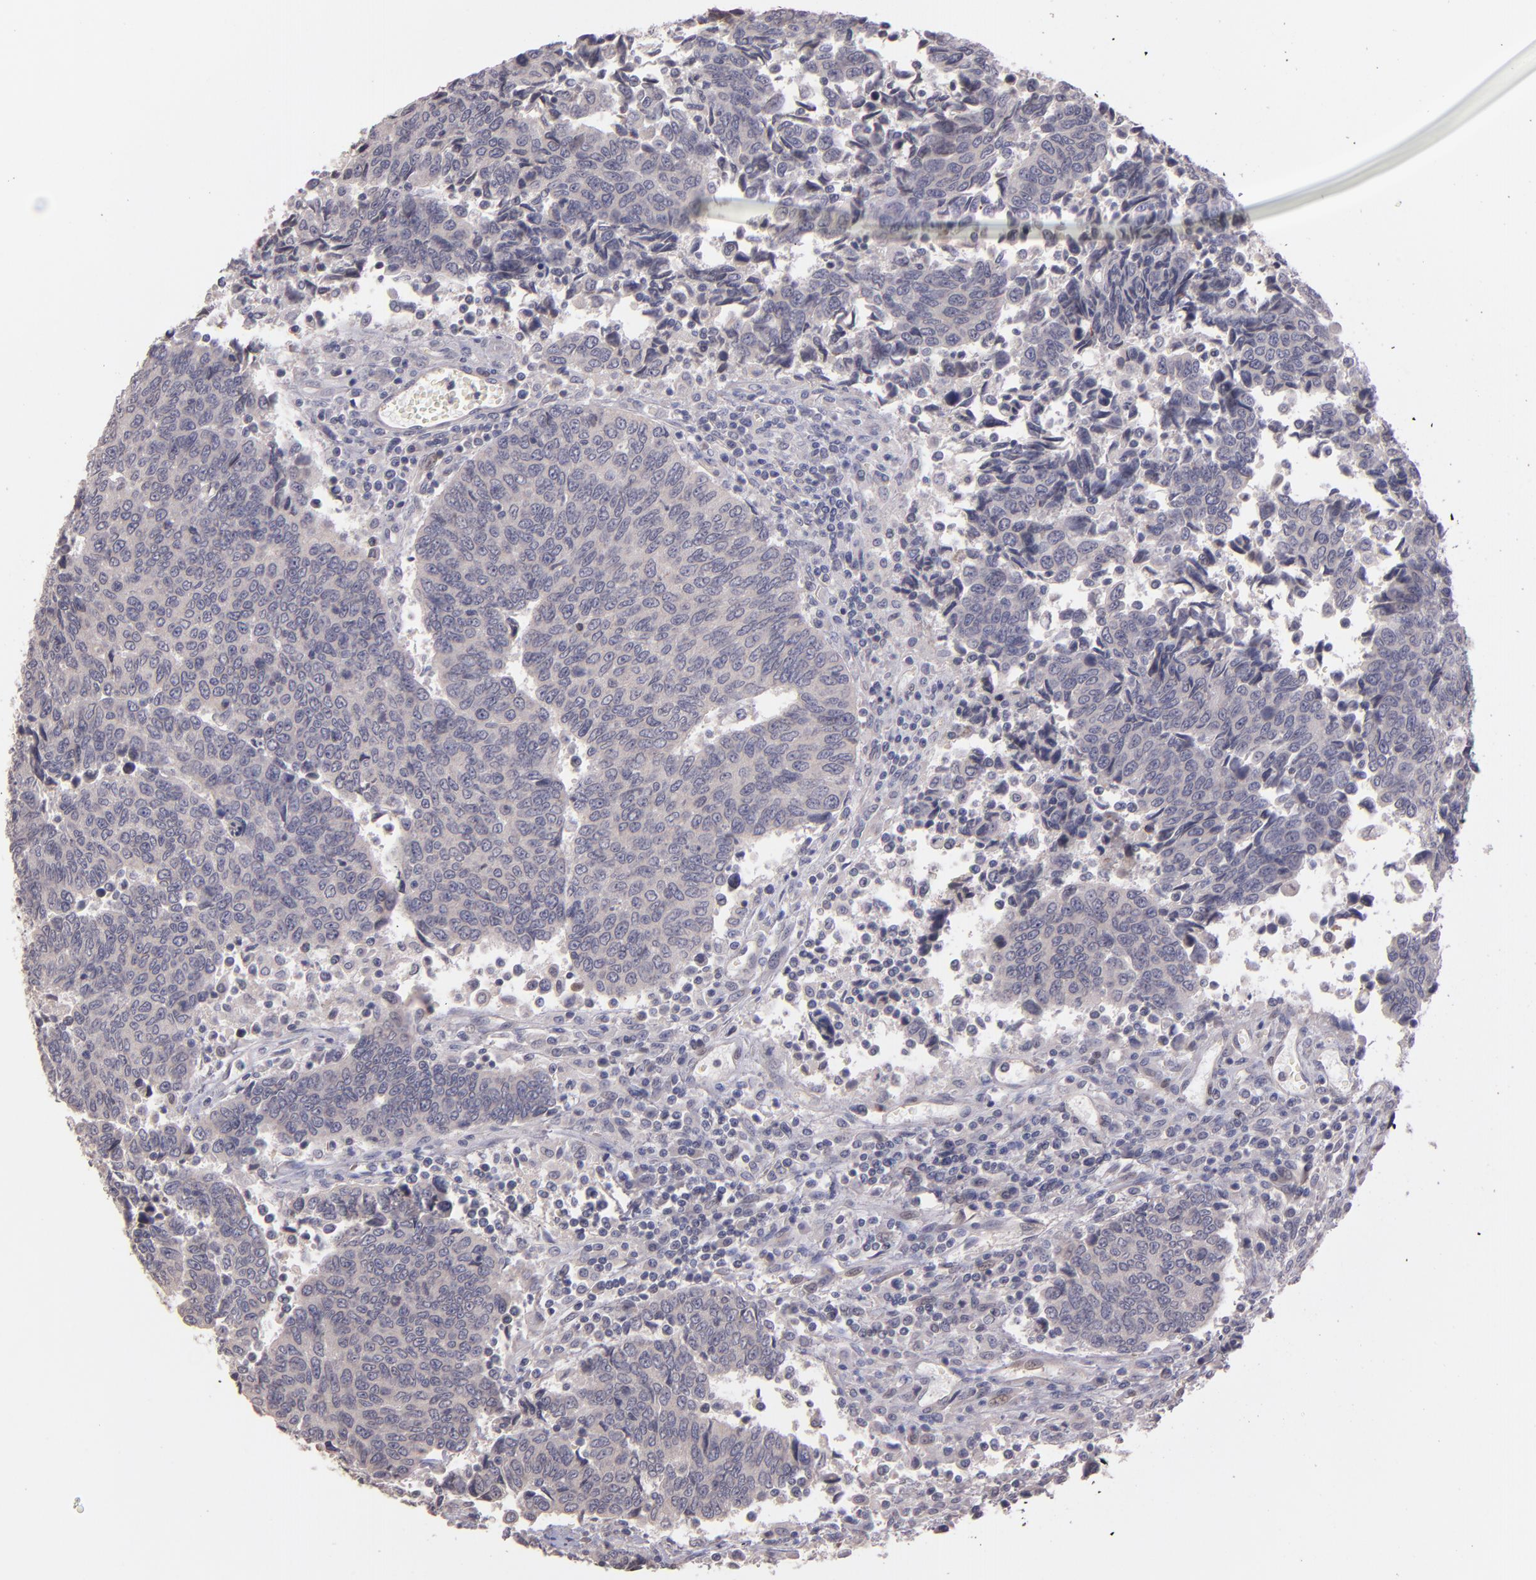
{"staining": {"intensity": "negative", "quantity": "none", "location": "none"}, "tissue": "urothelial cancer", "cell_type": "Tumor cells", "image_type": "cancer", "snomed": [{"axis": "morphology", "description": "Urothelial carcinoma, High grade"}, {"axis": "topography", "description": "Urinary bladder"}], "caption": "High power microscopy photomicrograph of an immunohistochemistry (IHC) micrograph of urothelial carcinoma (high-grade), revealing no significant expression in tumor cells.", "gene": "NUP62CL", "patient": {"sex": "male", "age": 86}}